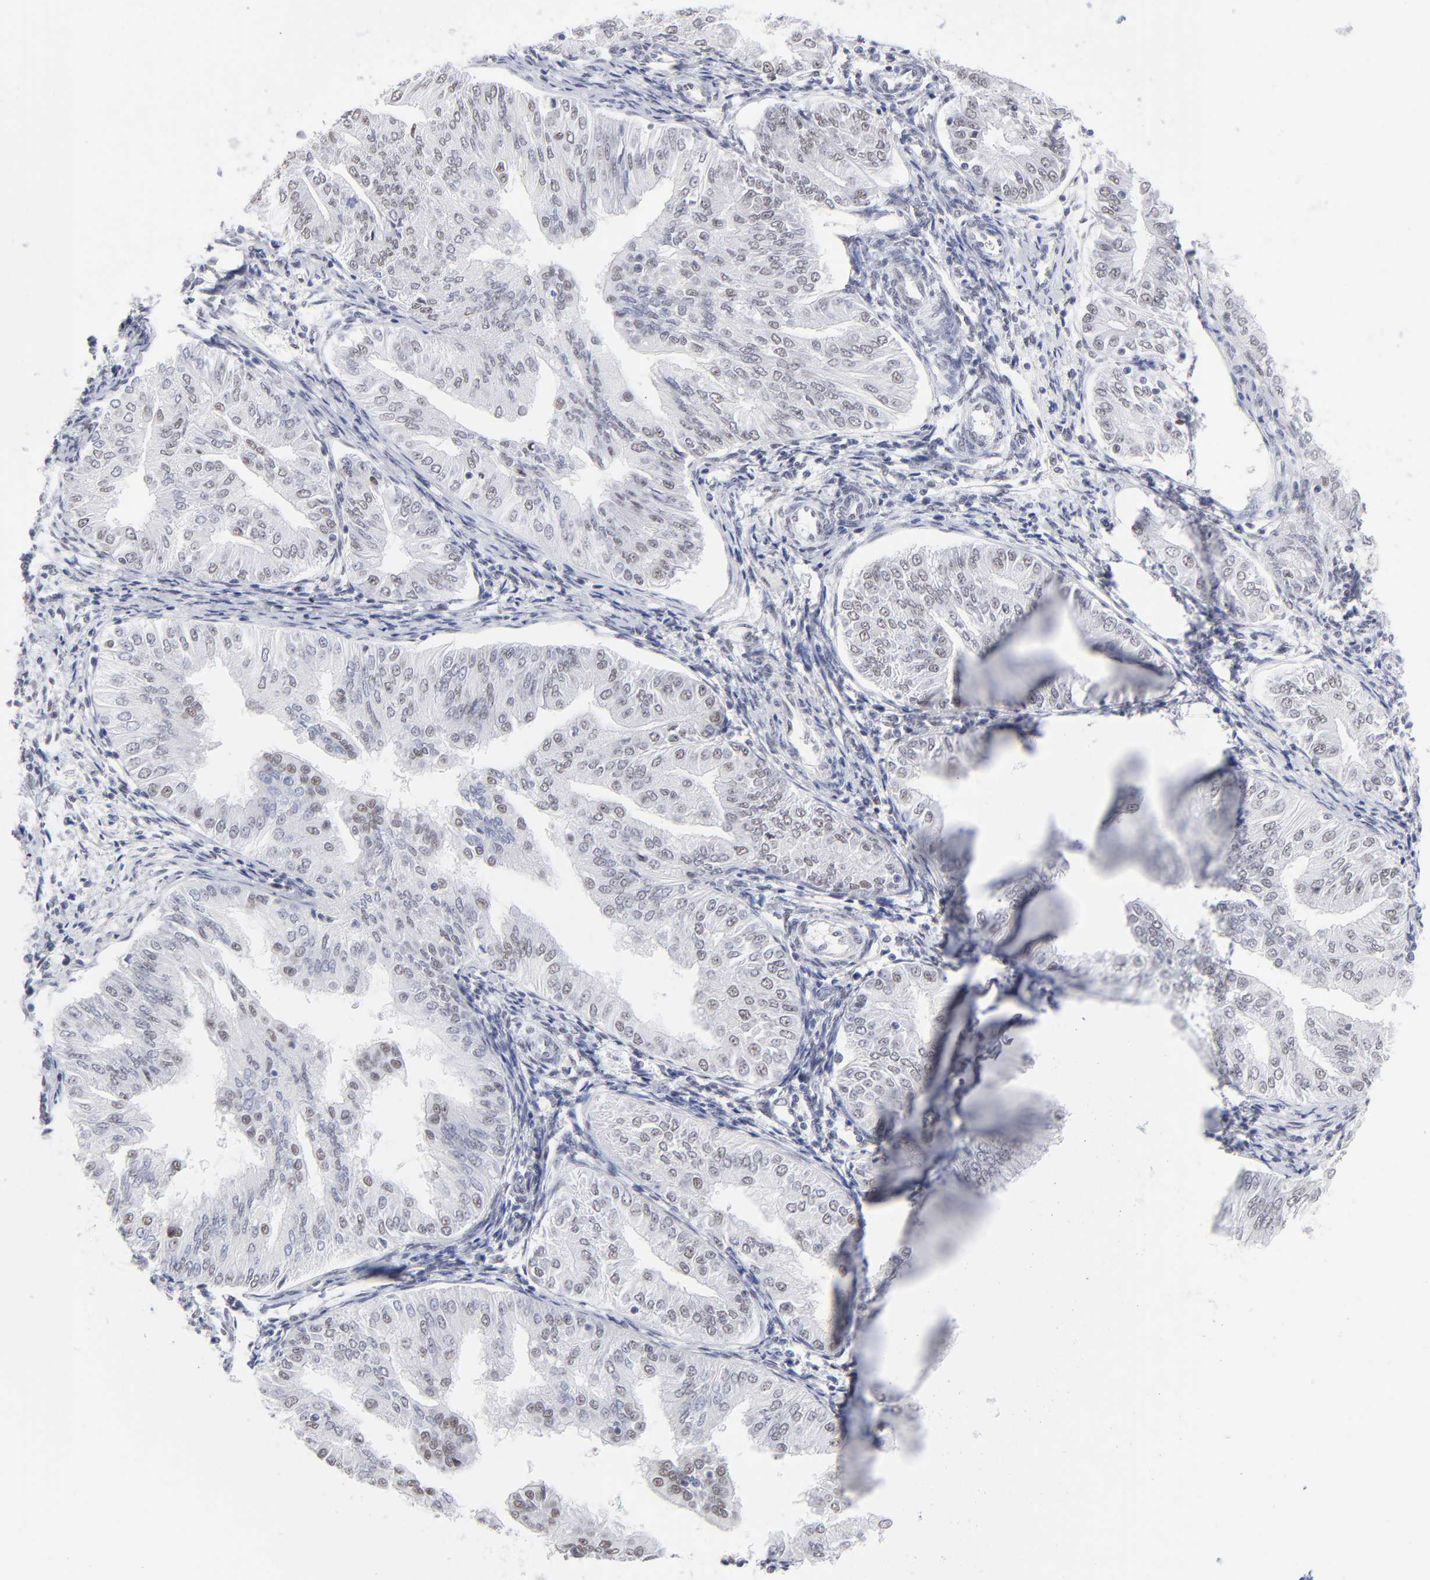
{"staining": {"intensity": "weak", "quantity": "25%-75%", "location": "nuclear"}, "tissue": "endometrial cancer", "cell_type": "Tumor cells", "image_type": "cancer", "snomed": [{"axis": "morphology", "description": "Adenocarcinoma, NOS"}, {"axis": "topography", "description": "Endometrium"}], "caption": "Protein staining of endometrial cancer (adenocarcinoma) tissue reveals weak nuclear positivity in approximately 25%-75% of tumor cells. The protein is shown in brown color, while the nuclei are stained blue.", "gene": "SNRPB", "patient": {"sex": "female", "age": 53}}